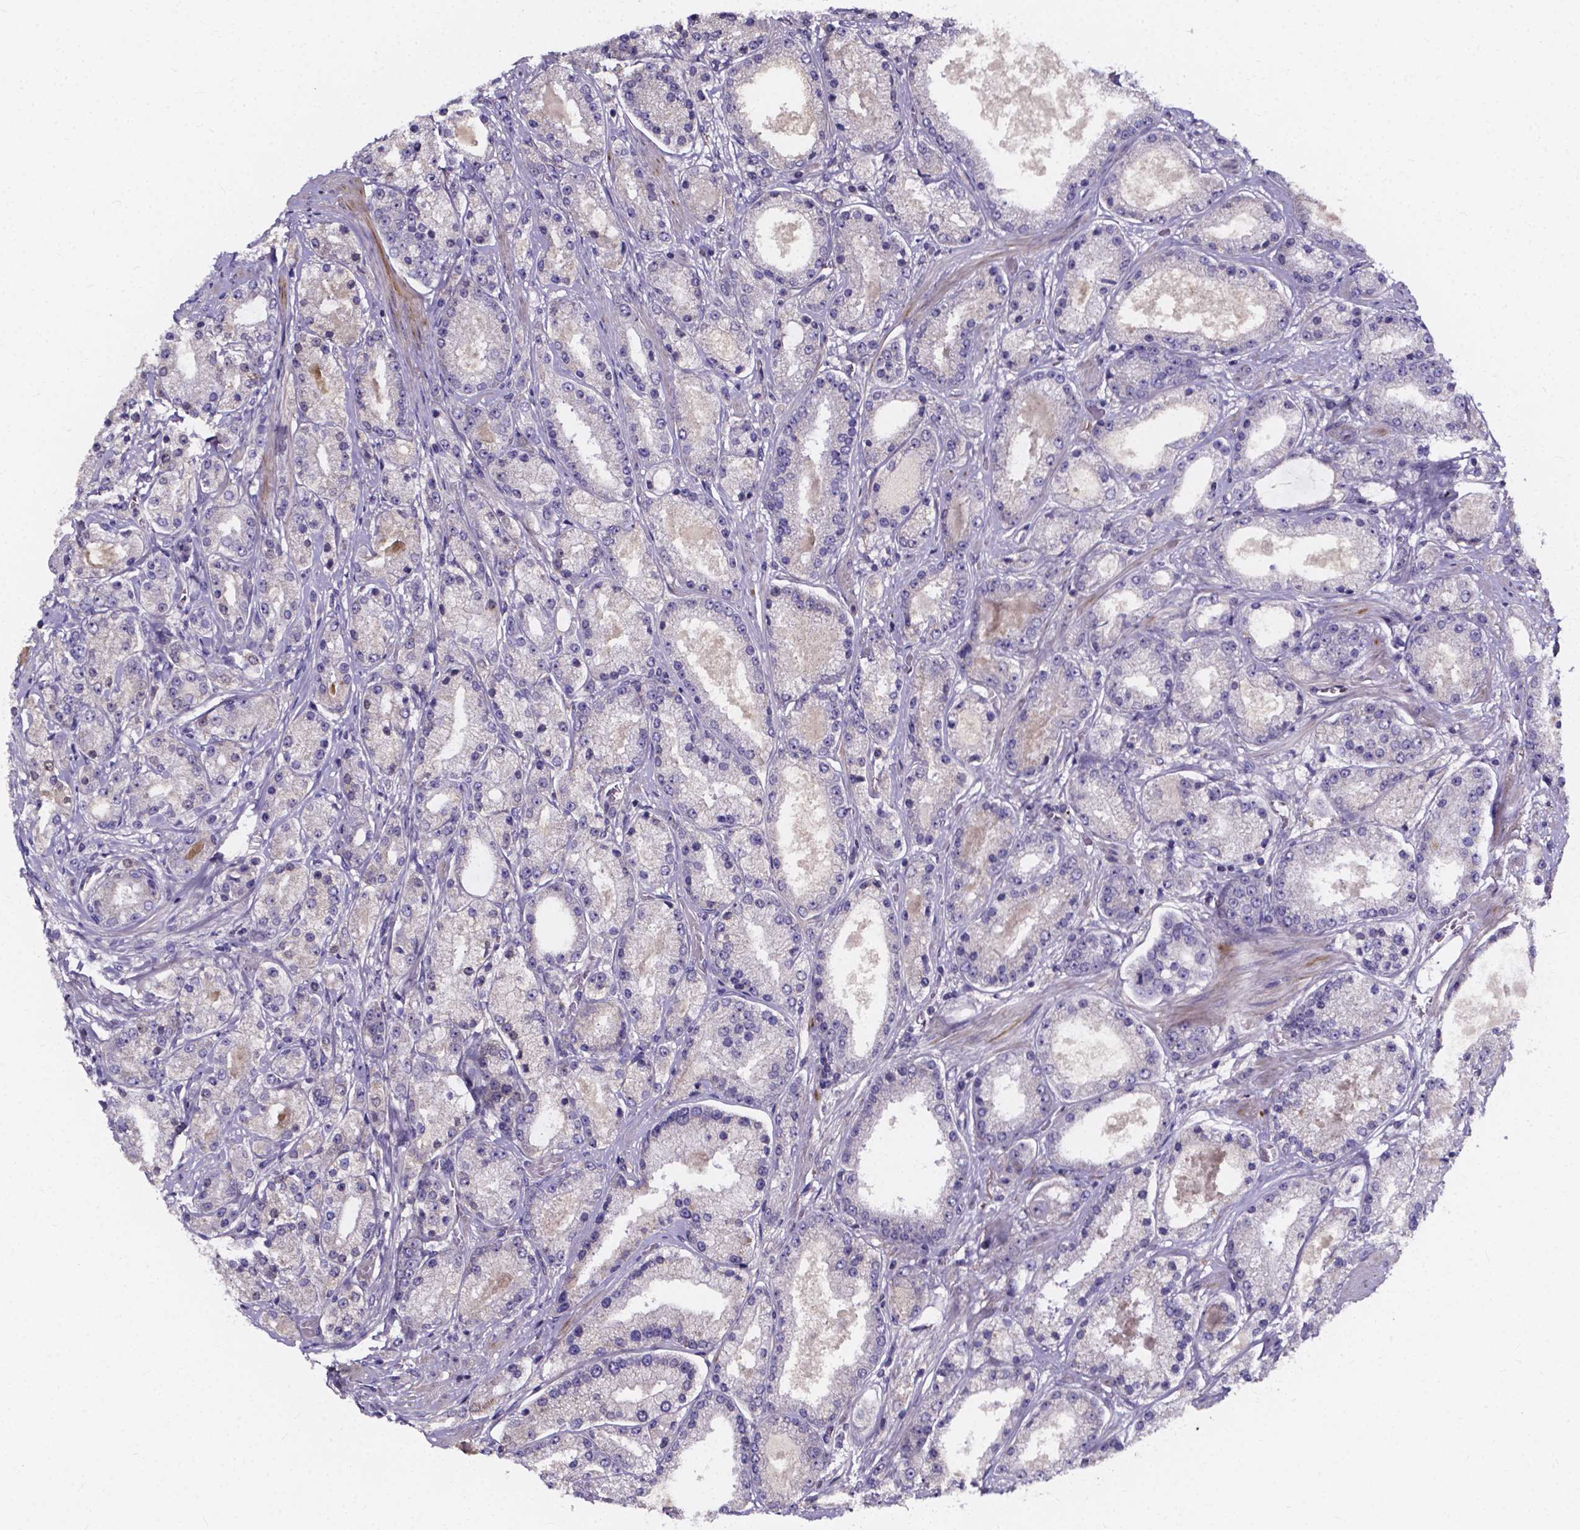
{"staining": {"intensity": "negative", "quantity": "none", "location": "none"}, "tissue": "prostate cancer", "cell_type": "Tumor cells", "image_type": "cancer", "snomed": [{"axis": "morphology", "description": "Adenocarcinoma, High grade"}, {"axis": "topography", "description": "Prostate"}], "caption": "Histopathology image shows no protein expression in tumor cells of prostate cancer (high-grade adenocarcinoma) tissue.", "gene": "SPOCD1", "patient": {"sex": "male", "age": 67}}